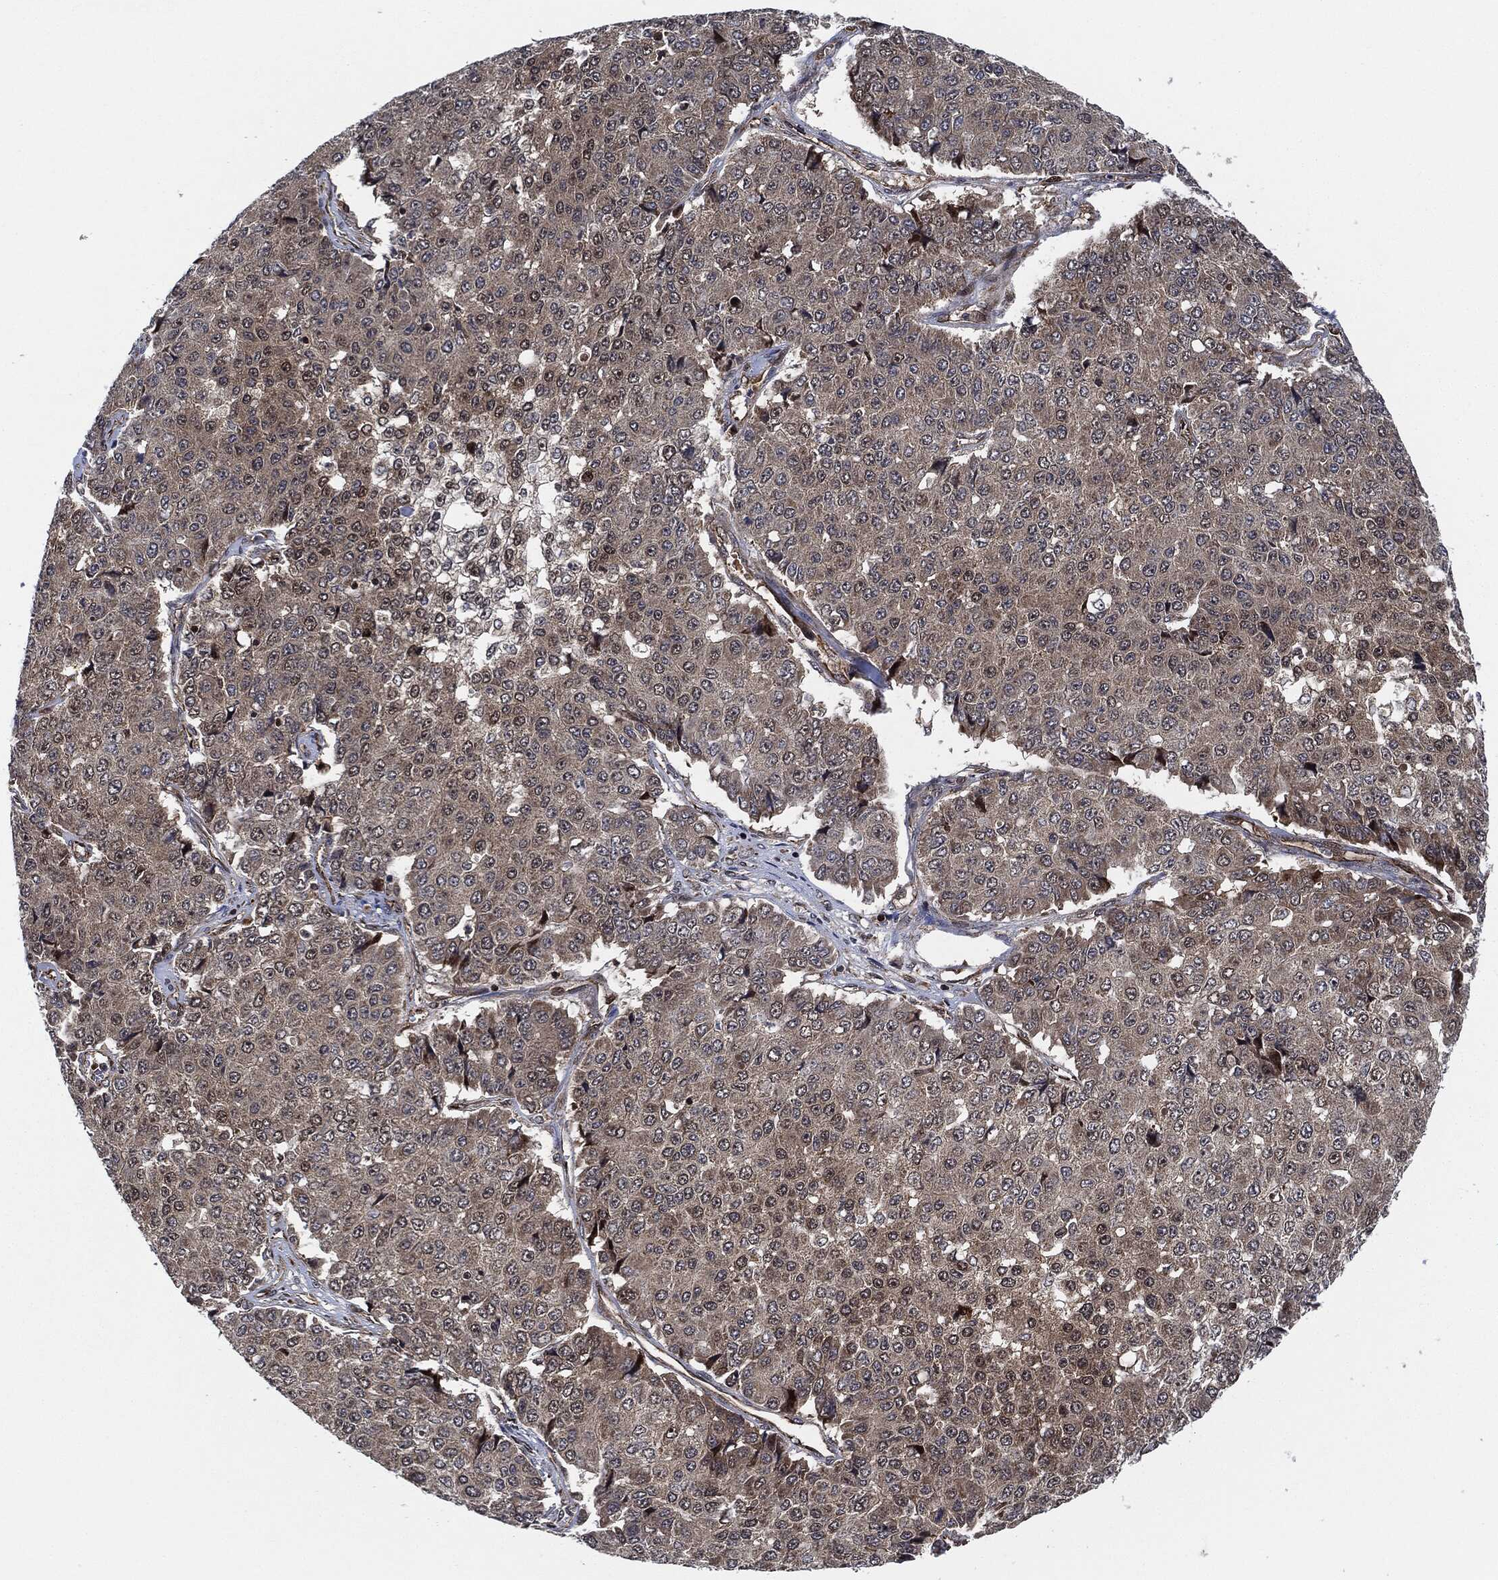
{"staining": {"intensity": "weak", "quantity": "<25%", "location": "cytoplasmic/membranous"}, "tissue": "pancreatic cancer", "cell_type": "Tumor cells", "image_type": "cancer", "snomed": [{"axis": "morphology", "description": "Normal tissue, NOS"}, {"axis": "morphology", "description": "Adenocarcinoma, NOS"}, {"axis": "topography", "description": "Pancreas"}, {"axis": "topography", "description": "Duodenum"}], "caption": "High magnification brightfield microscopy of adenocarcinoma (pancreatic) stained with DAB (3,3'-diaminobenzidine) (brown) and counterstained with hematoxylin (blue): tumor cells show no significant staining.", "gene": "RNASEL", "patient": {"sex": "male", "age": 50}}